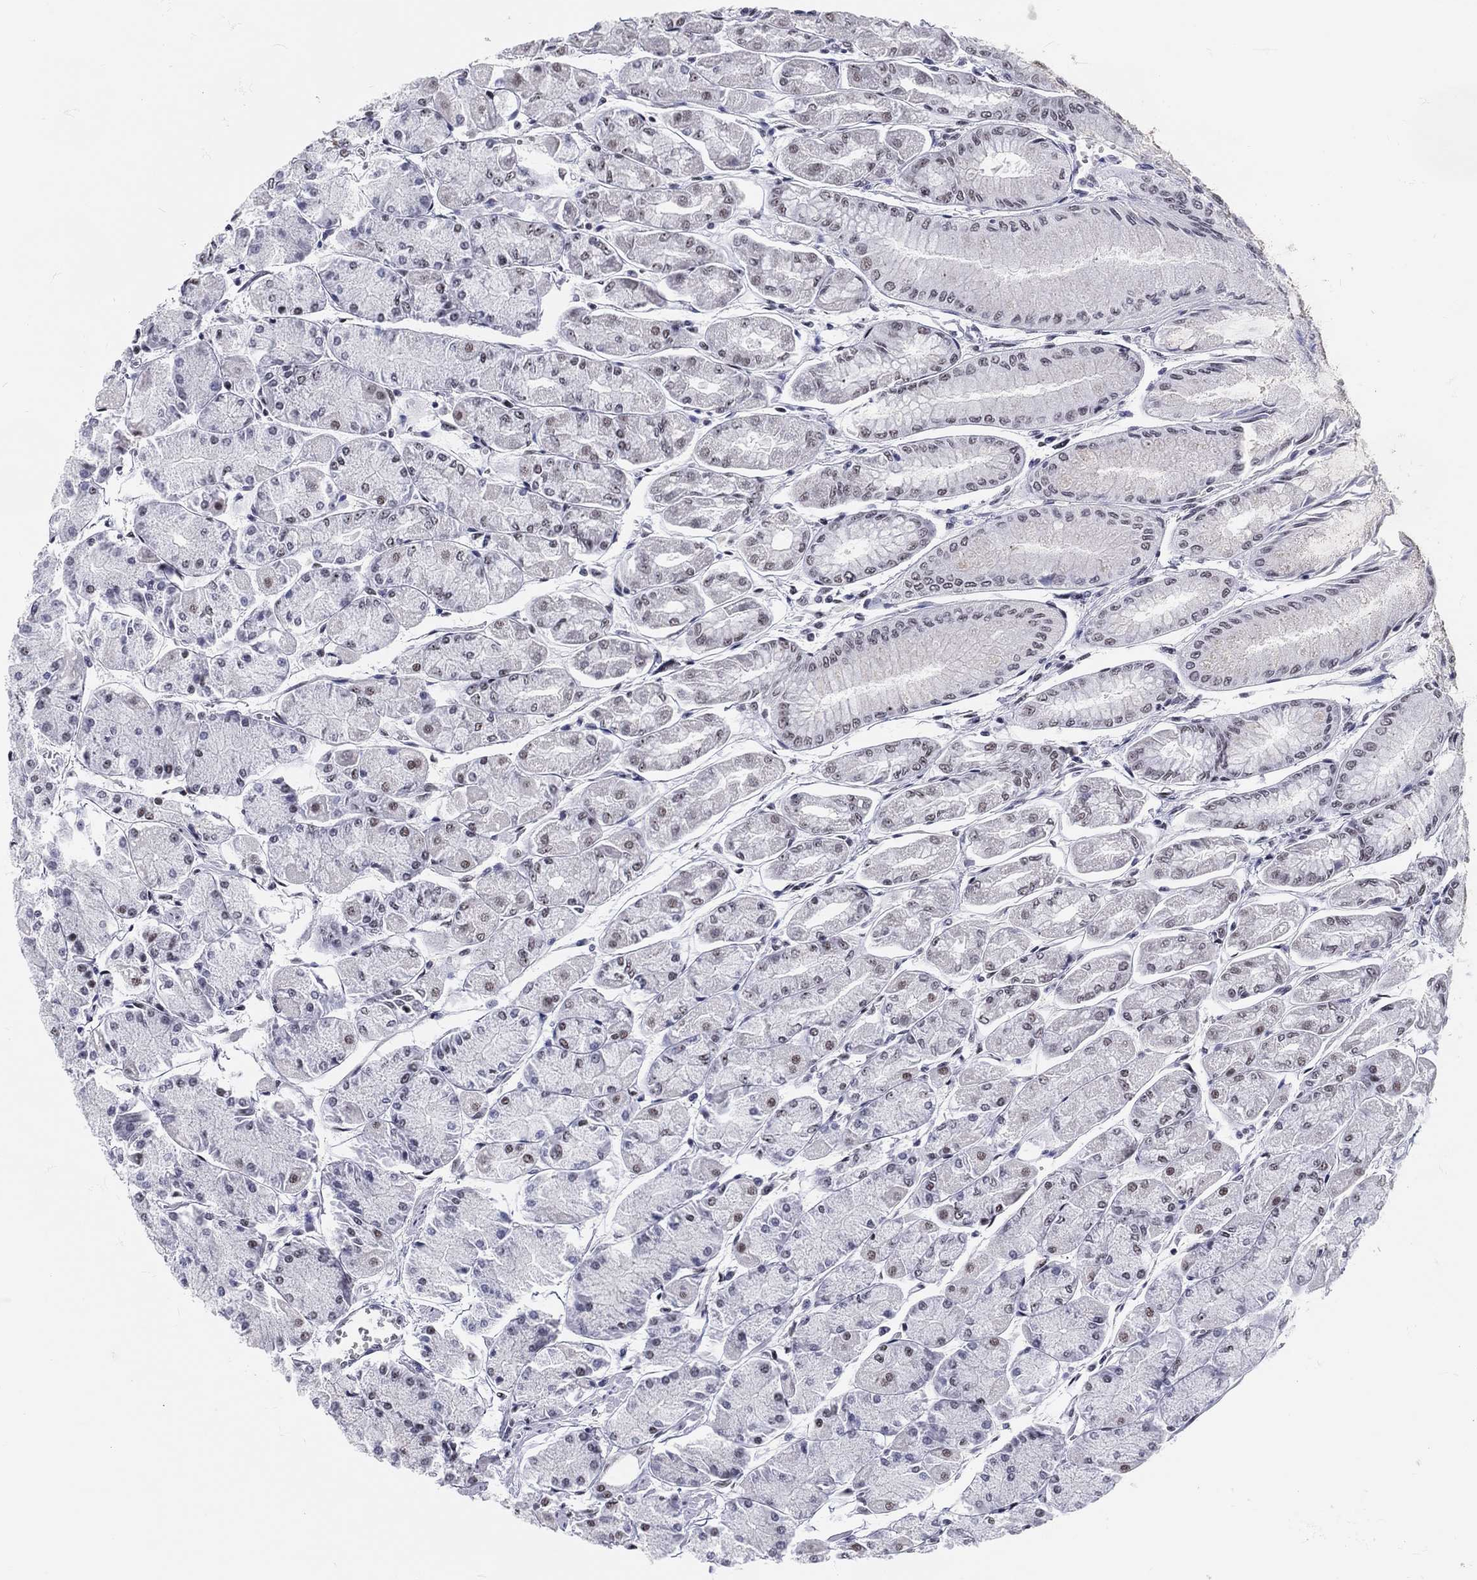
{"staining": {"intensity": "moderate", "quantity": "<25%", "location": "nuclear"}, "tissue": "stomach", "cell_type": "Glandular cells", "image_type": "normal", "snomed": [{"axis": "morphology", "description": "Normal tissue, NOS"}, {"axis": "topography", "description": "Stomach, upper"}], "caption": "This is a histology image of IHC staining of benign stomach, which shows moderate positivity in the nuclear of glandular cells.", "gene": "MAPK8IP1", "patient": {"sex": "male", "age": 60}}